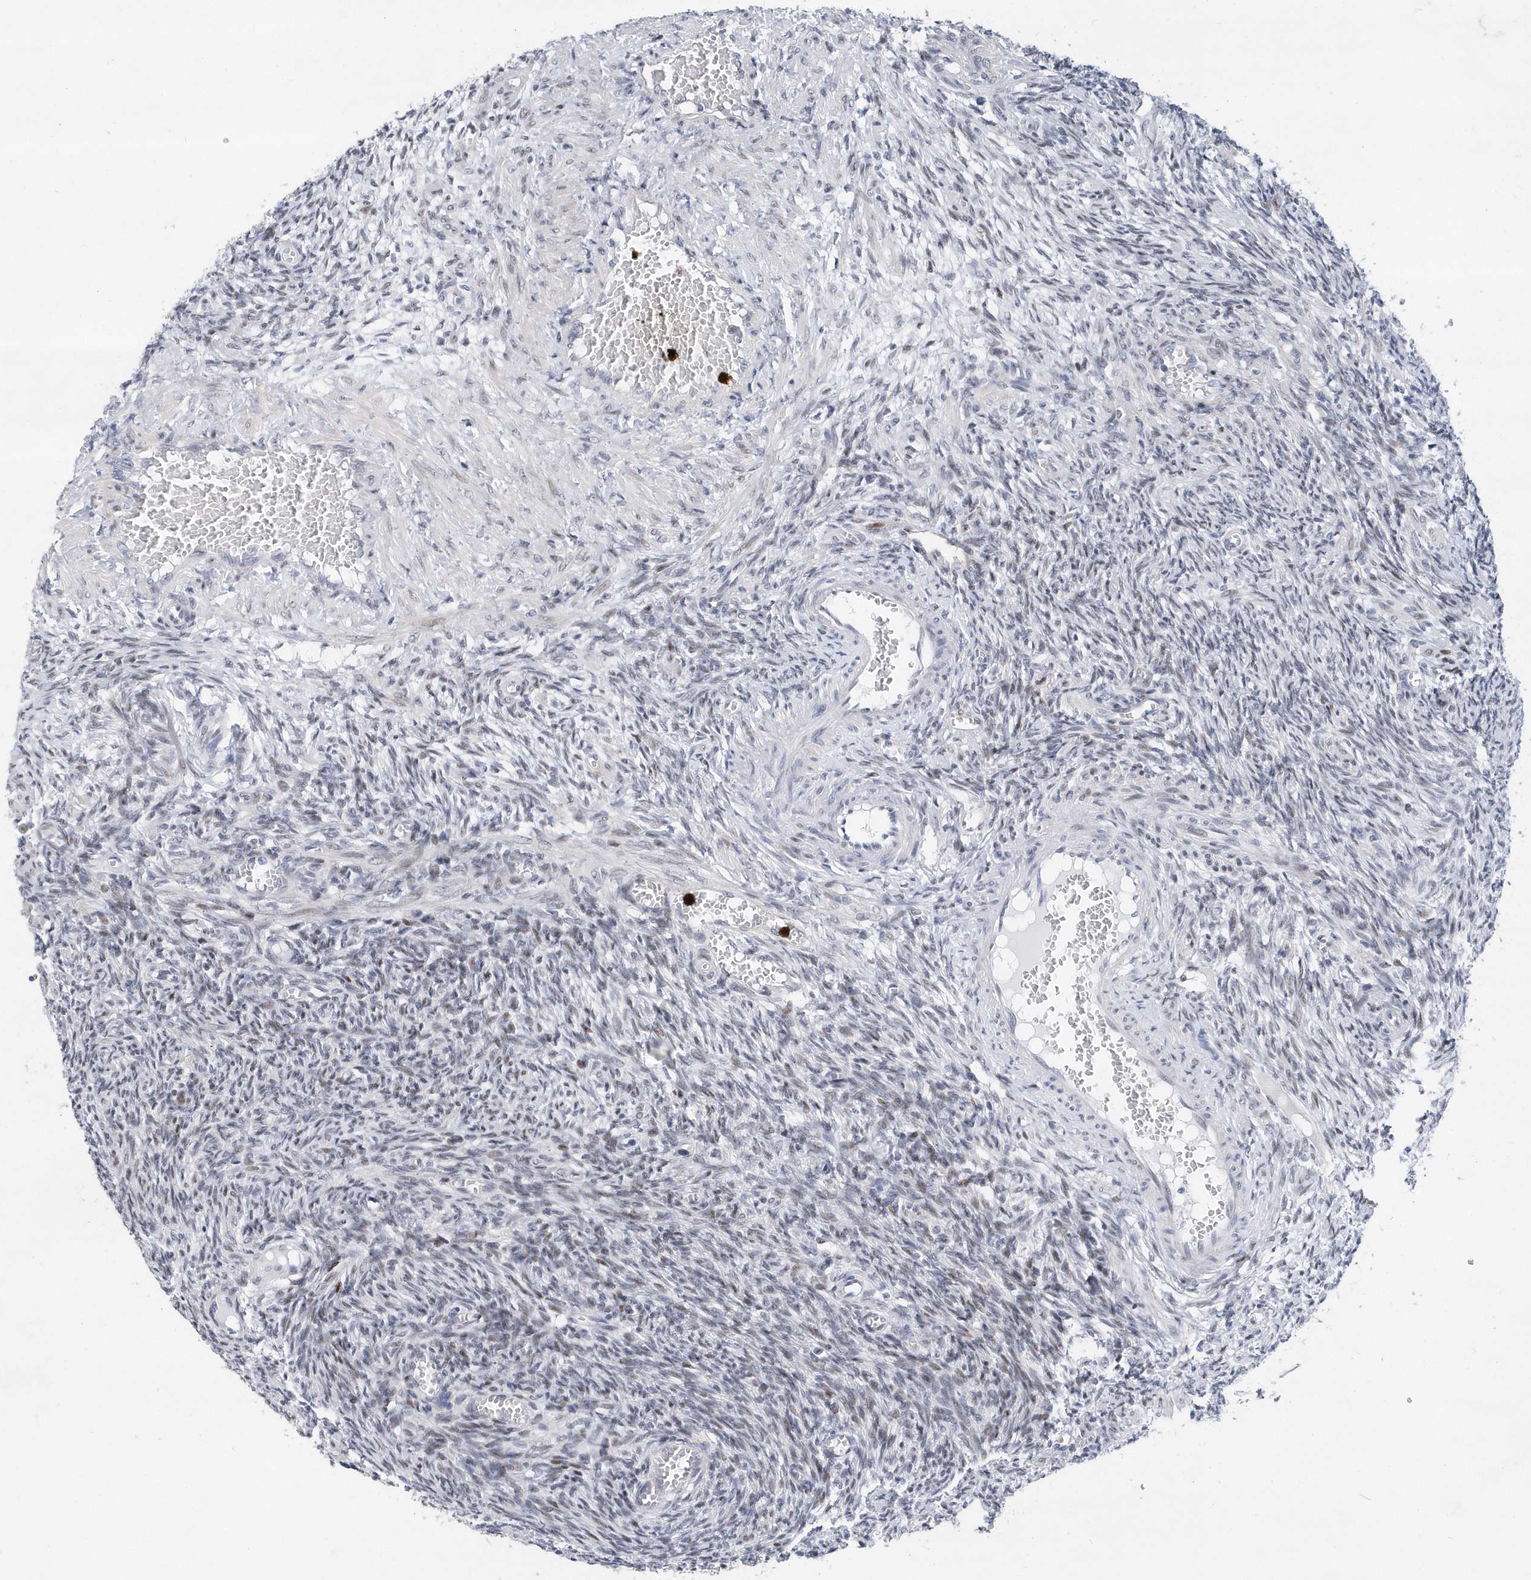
{"staining": {"intensity": "negative", "quantity": "none", "location": "none"}, "tissue": "ovary", "cell_type": "Follicle cells", "image_type": "normal", "snomed": [{"axis": "morphology", "description": "Normal tissue, NOS"}, {"axis": "topography", "description": "Ovary"}], "caption": "Immunohistochemical staining of benign human ovary exhibits no significant positivity in follicle cells.", "gene": "RPP30", "patient": {"sex": "female", "age": 27}}